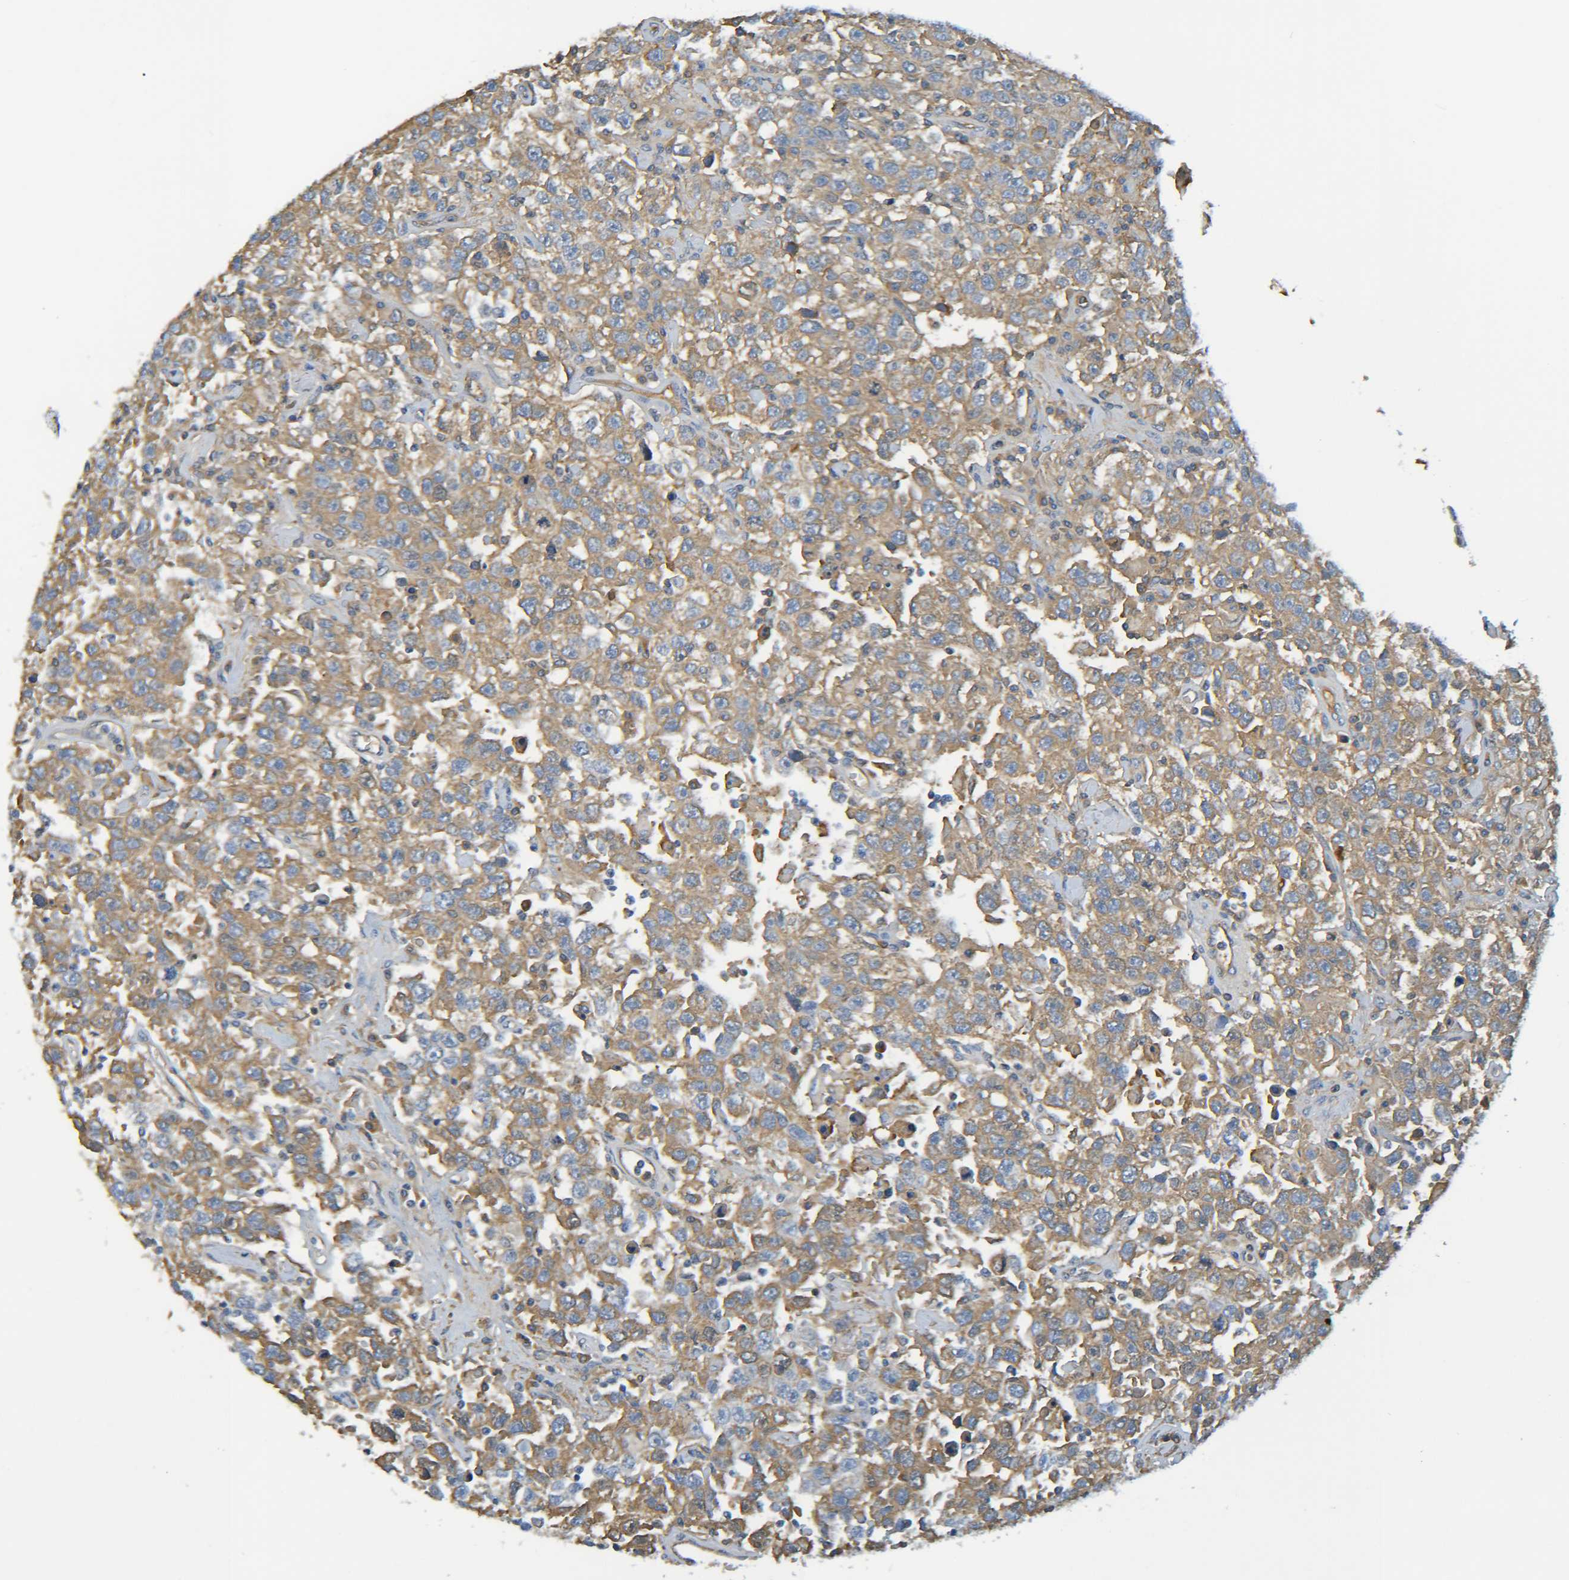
{"staining": {"intensity": "moderate", "quantity": ">75%", "location": "cytoplasmic/membranous"}, "tissue": "testis cancer", "cell_type": "Tumor cells", "image_type": "cancer", "snomed": [{"axis": "morphology", "description": "Seminoma, NOS"}, {"axis": "topography", "description": "Testis"}], "caption": "Immunohistochemistry (IHC) (DAB) staining of human testis cancer (seminoma) reveals moderate cytoplasmic/membranous protein expression in about >75% of tumor cells.", "gene": "C1QA", "patient": {"sex": "male", "age": 41}}